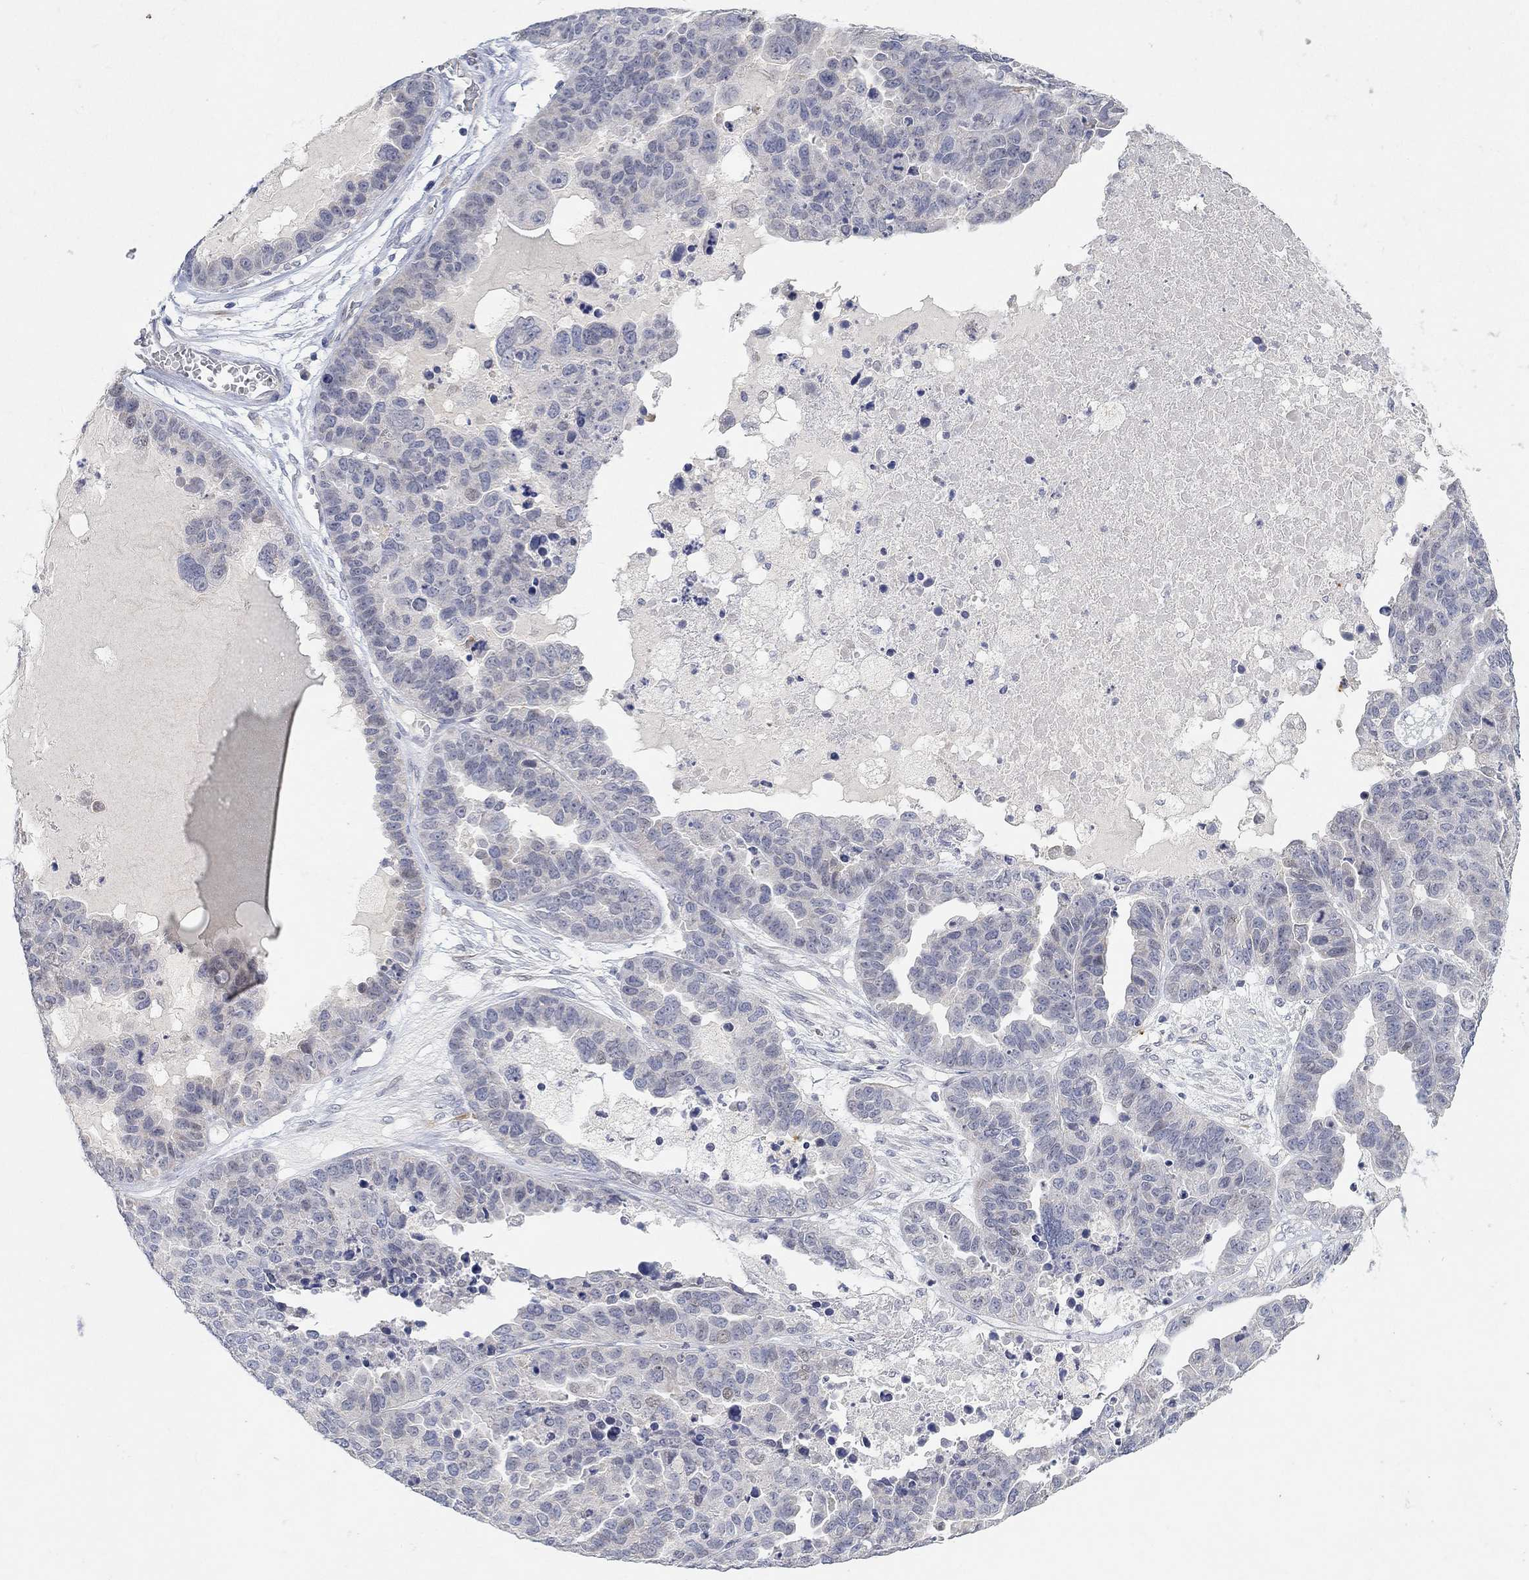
{"staining": {"intensity": "negative", "quantity": "none", "location": "none"}, "tissue": "ovarian cancer", "cell_type": "Tumor cells", "image_type": "cancer", "snomed": [{"axis": "morphology", "description": "Cystadenocarcinoma, serous, NOS"}, {"axis": "topography", "description": "Ovary"}], "caption": "DAB (3,3'-diaminobenzidine) immunohistochemical staining of human ovarian cancer demonstrates no significant staining in tumor cells.", "gene": "VAT1L", "patient": {"sex": "female", "age": 87}}